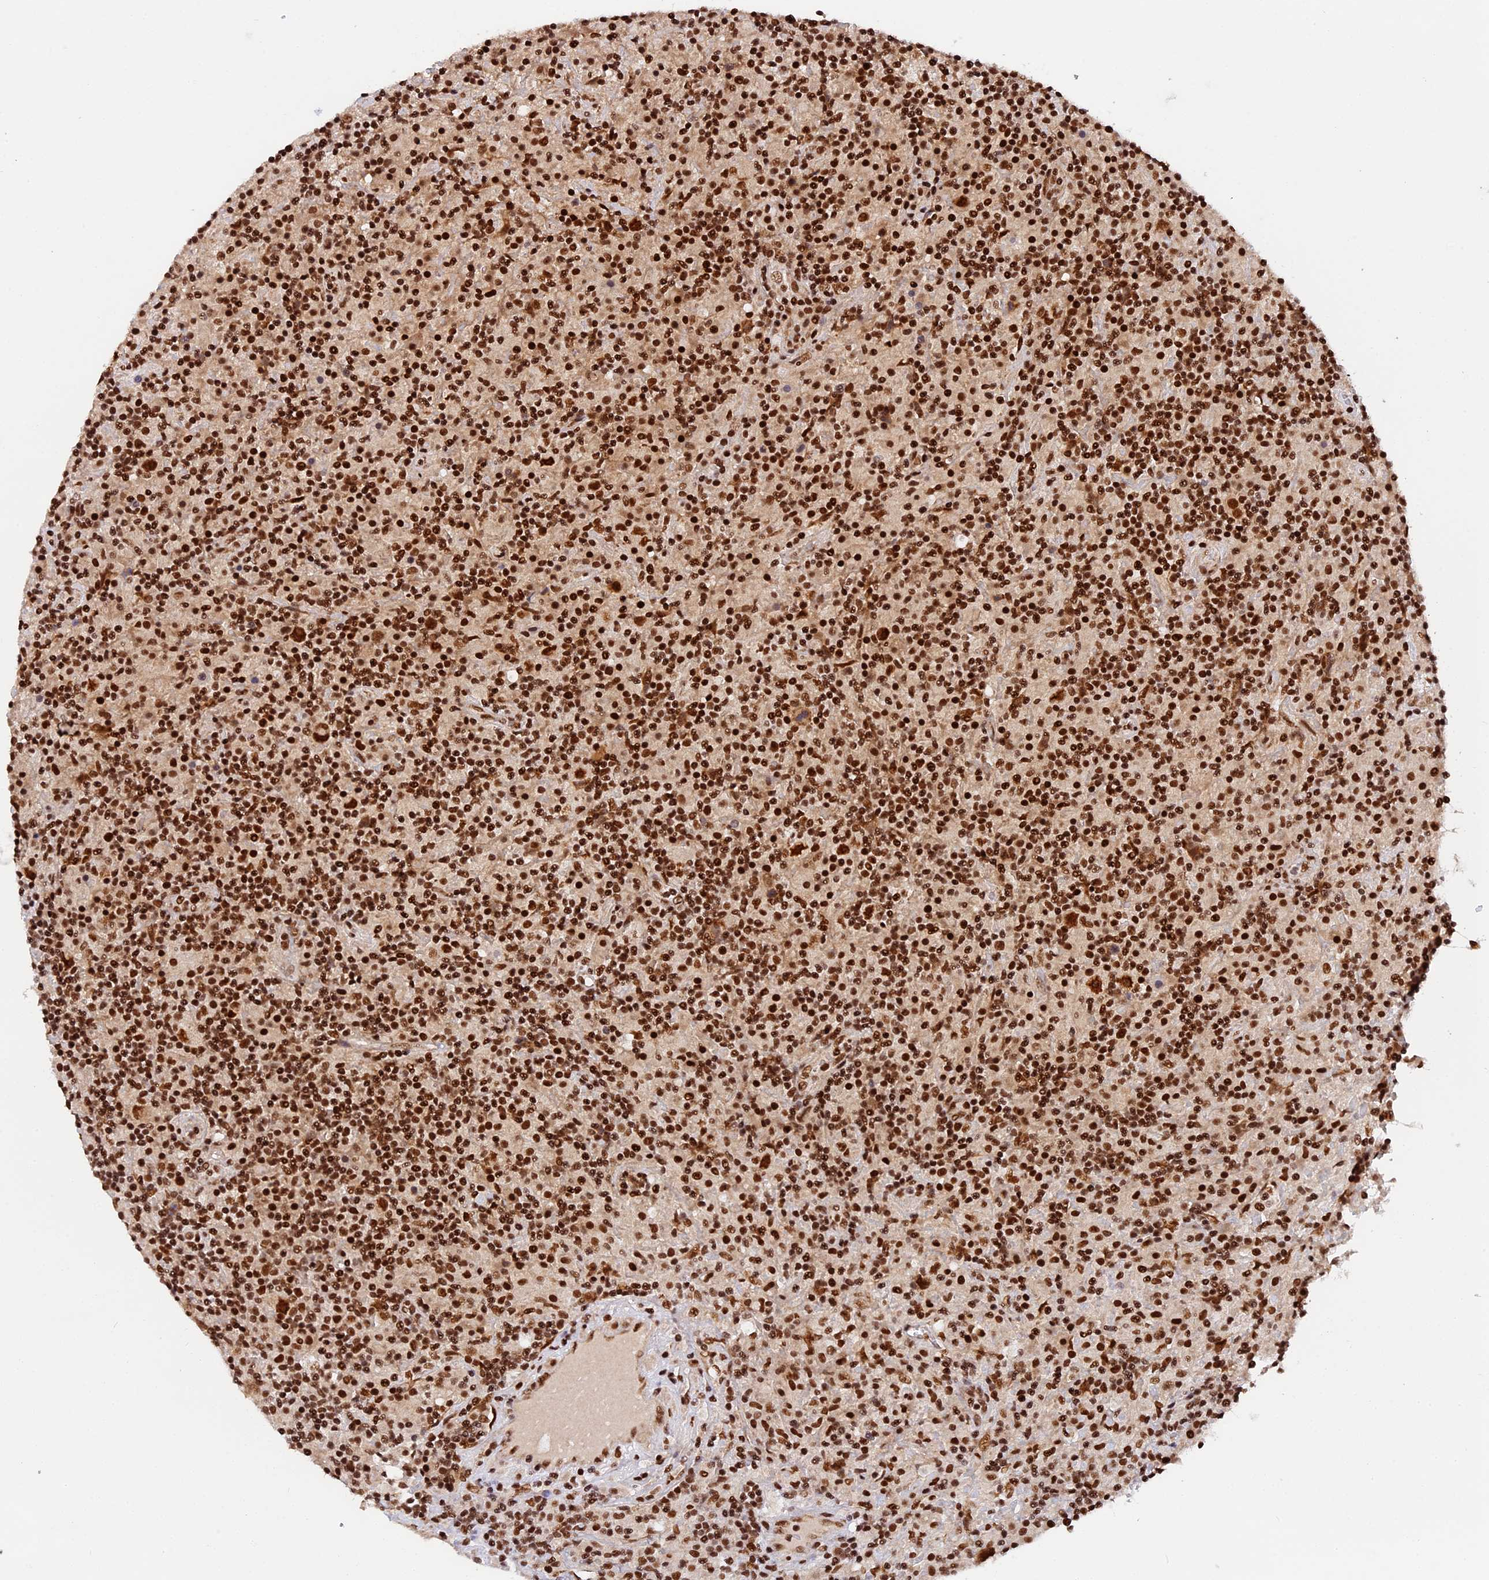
{"staining": {"intensity": "strong", "quantity": ">75%", "location": "nuclear"}, "tissue": "lymphoma", "cell_type": "Tumor cells", "image_type": "cancer", "snomed": [{"axis": "morphology", "description": "Hodgkin's disease, NOS"}, {"axis": "topography", "description": "Lymph node"}], "caption": "Tumor cells exhibit high levels of strong nuclear expression in about >75% of cells in Hodgkin's disease.", "gene": "RAMAC", "patient": {"sex": "male", "age": 70}}